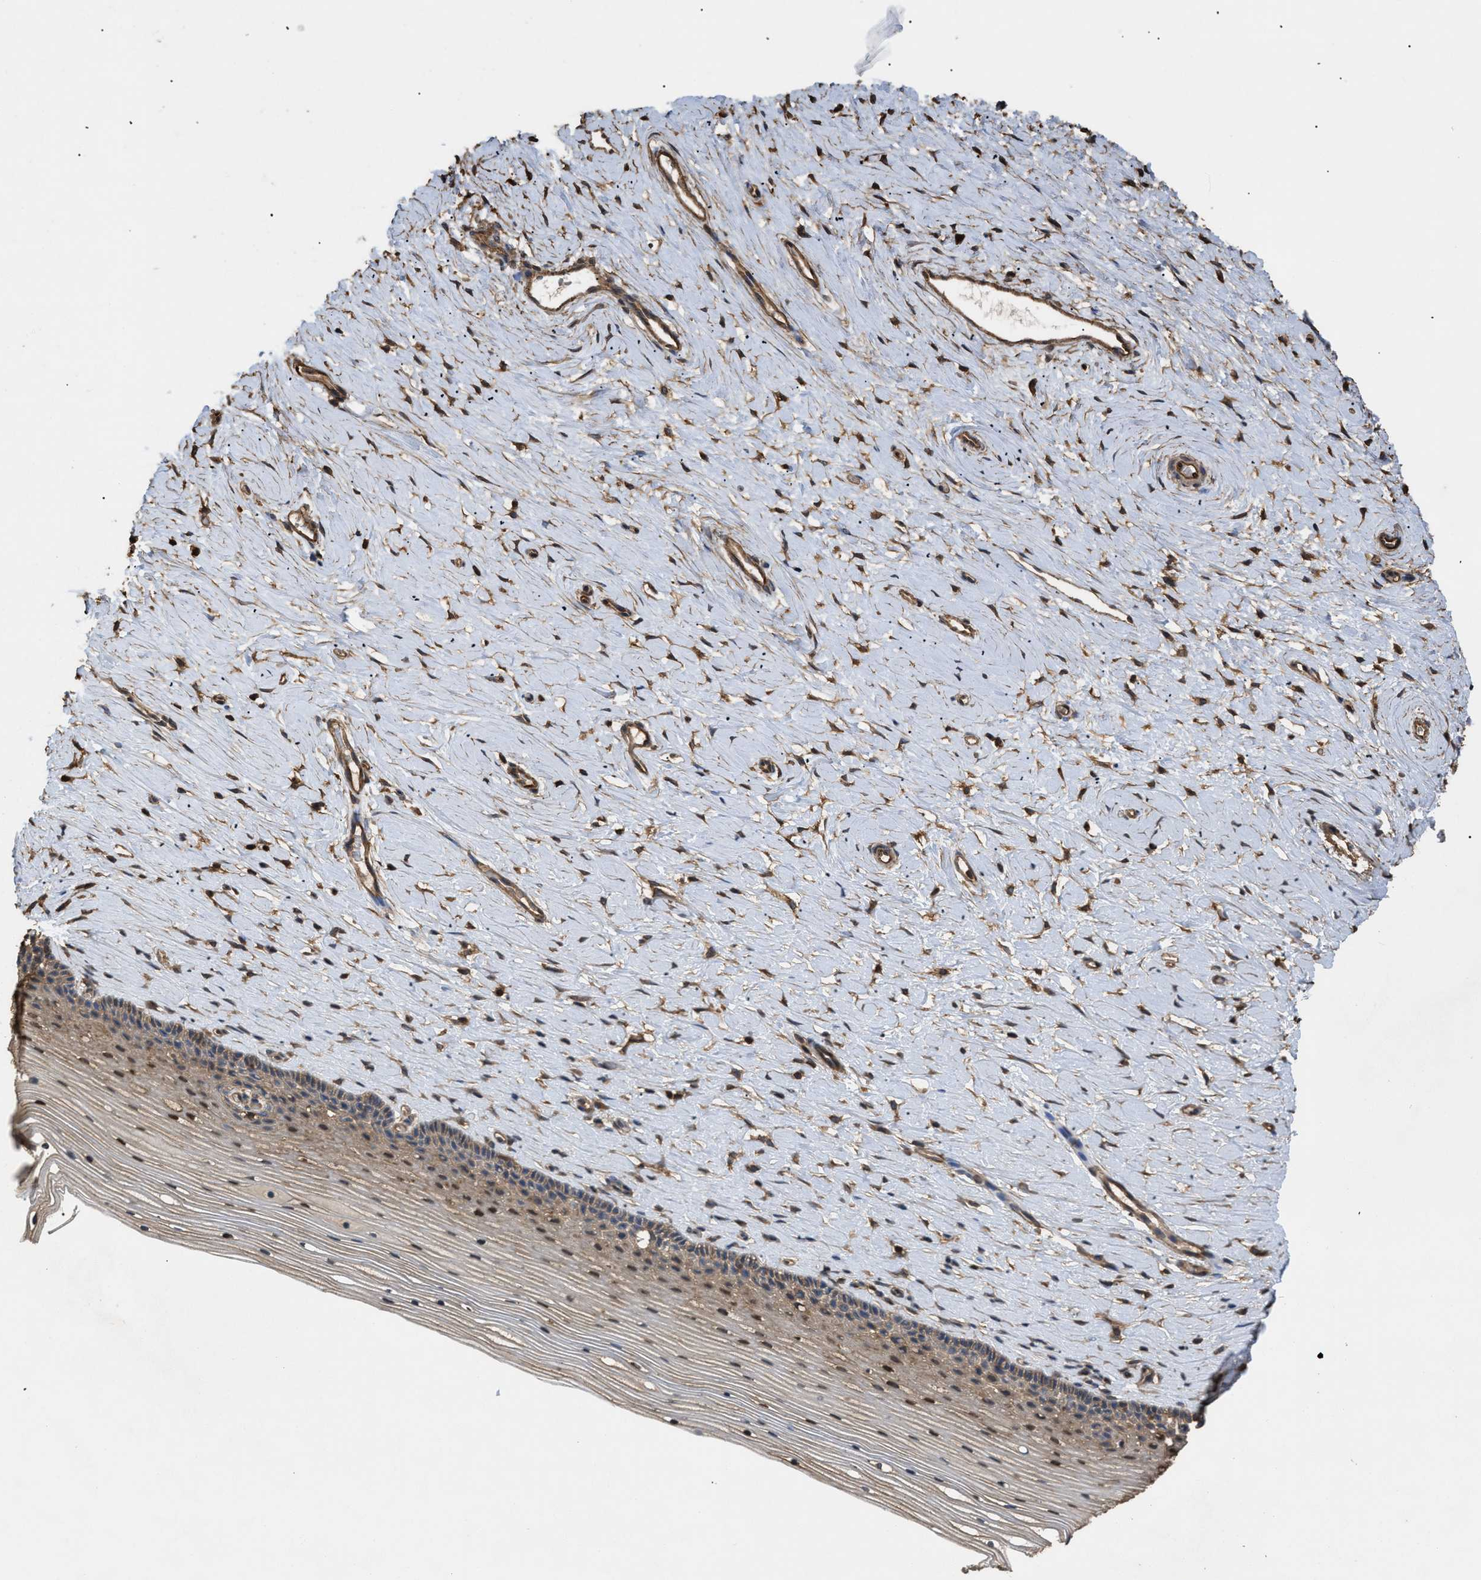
{"staining": {"intensity": "moderate", "quantity": ">75%", "location": "cytoplasmic/membranous,nuclear"}, "tissue": "cervix", "cell_type": "Squamous epithelial cells", "image_type": "normal", "snomed": [{"axis": "morphology", "description": "Normal tissue, NOS"}, {"axis": "topography", "description": "Cervix"}], "caption": "Squamous epithelial cells display moderate cytoplasmic/membranous,nuclear expression in about >75% of cells in normal cervix.", "gene": "CALM1", "patient": {"sex": "female", "age": 39}}